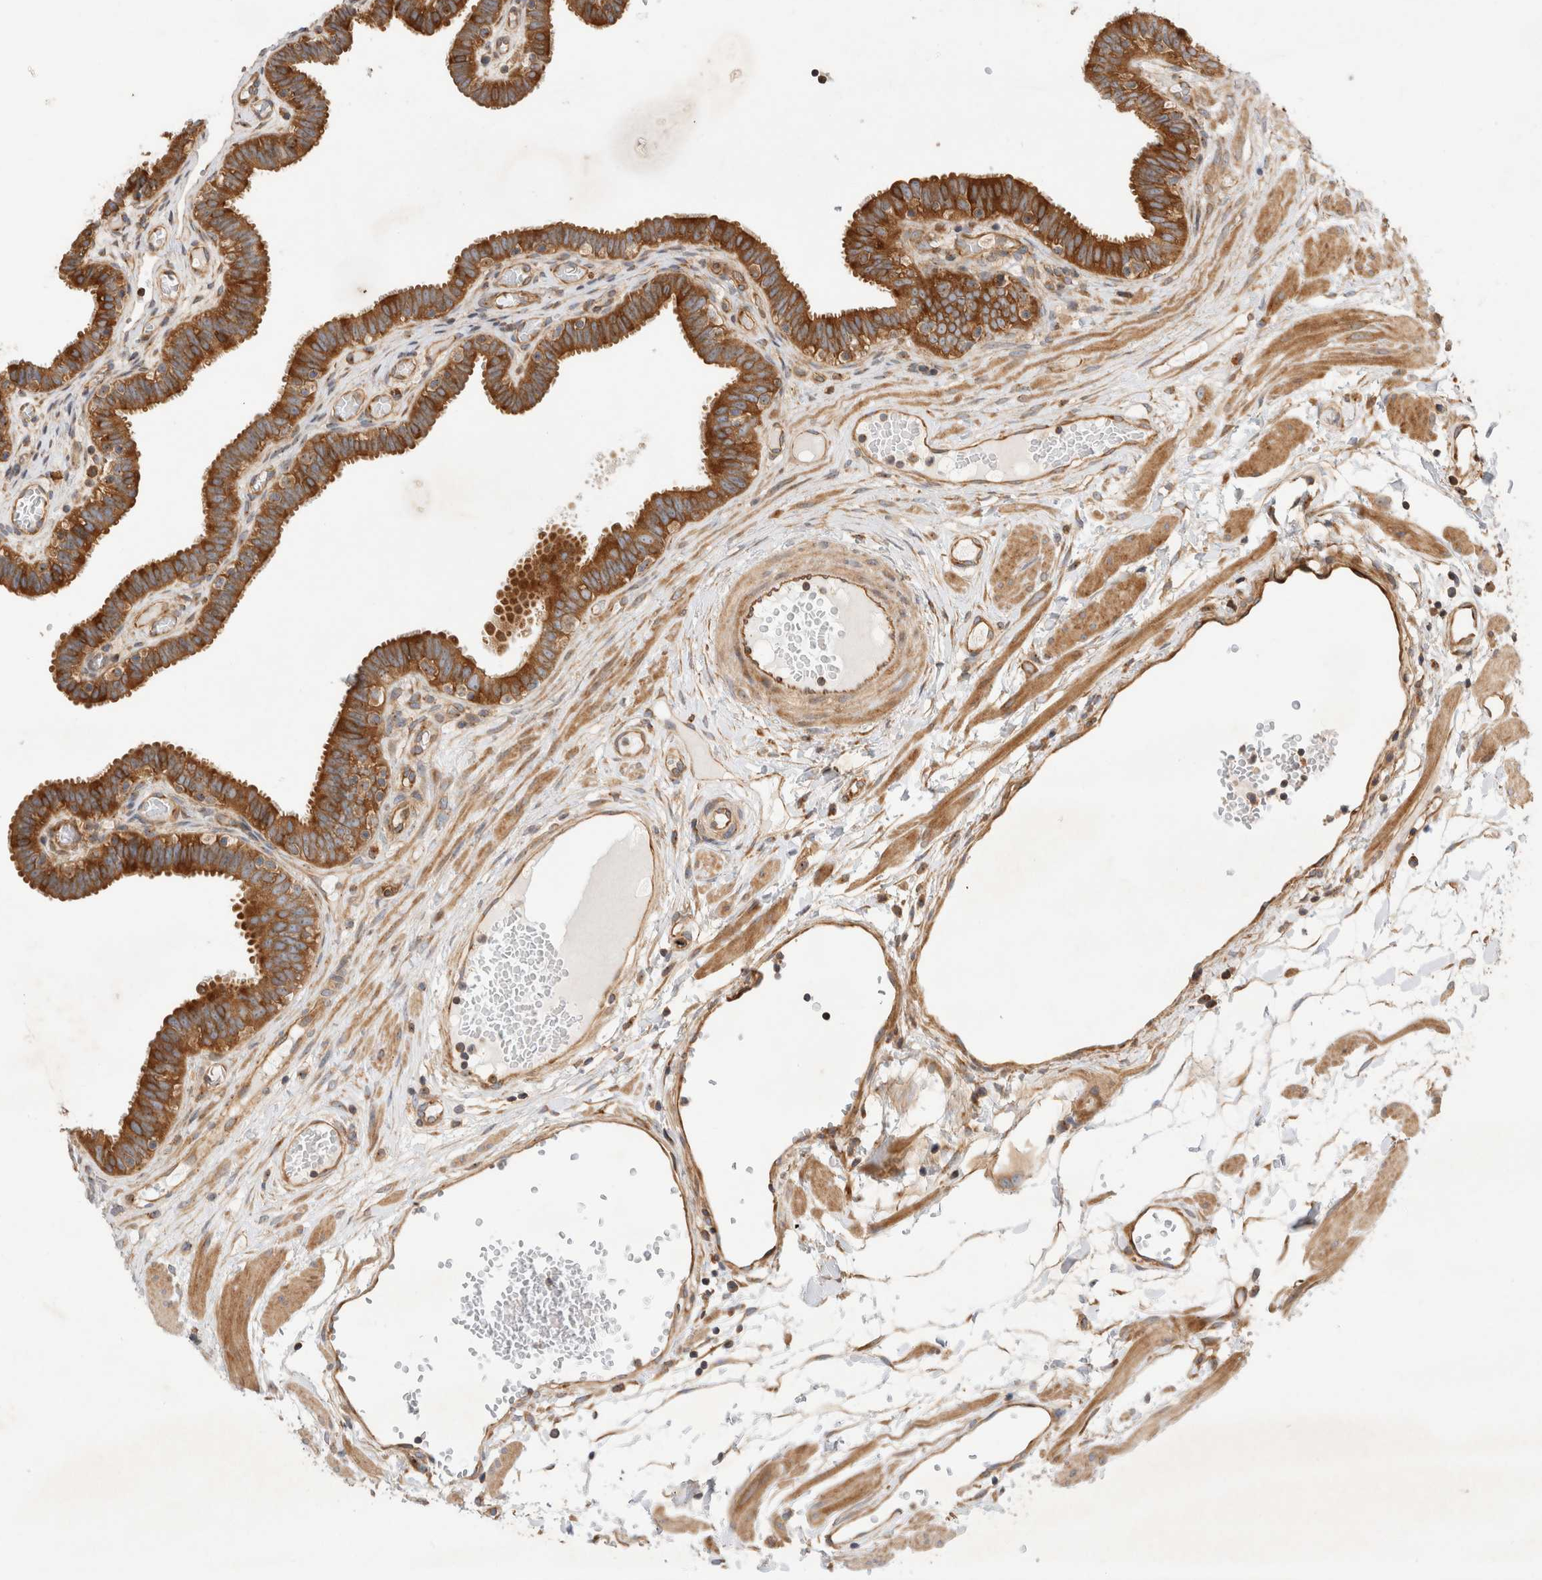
{"staining": {"intensity": "strong", "quantity": ">75%", "location": "cytoplasmic/membranous"}, "tissue": "fallopian tube", "cell_type": "Glandular cells", "image_type": "normal", "snomed": [{"axis": "morphology", "description": "Normal tissue, NOS"}, {"axis": "topography", "description": "Fallopian tube"}, {"axis": "topography", "description": "Placenta"}], "caption": "High-magnification brightfield microscopy of benign fallopian tube stained with DAB (3,3'-diaminobenzidine) (brown) and counterstained with hematoxylin (blue). glandular cells exhibit strong cytoplasmic/membranous staining is present in approximately>75% of cells. Immunohistochemistry (ihc) stains the protein in brown and the nuclei are stained blue.", "gene": "GPR150", "patient": {"sex": "female", "age": 32}}